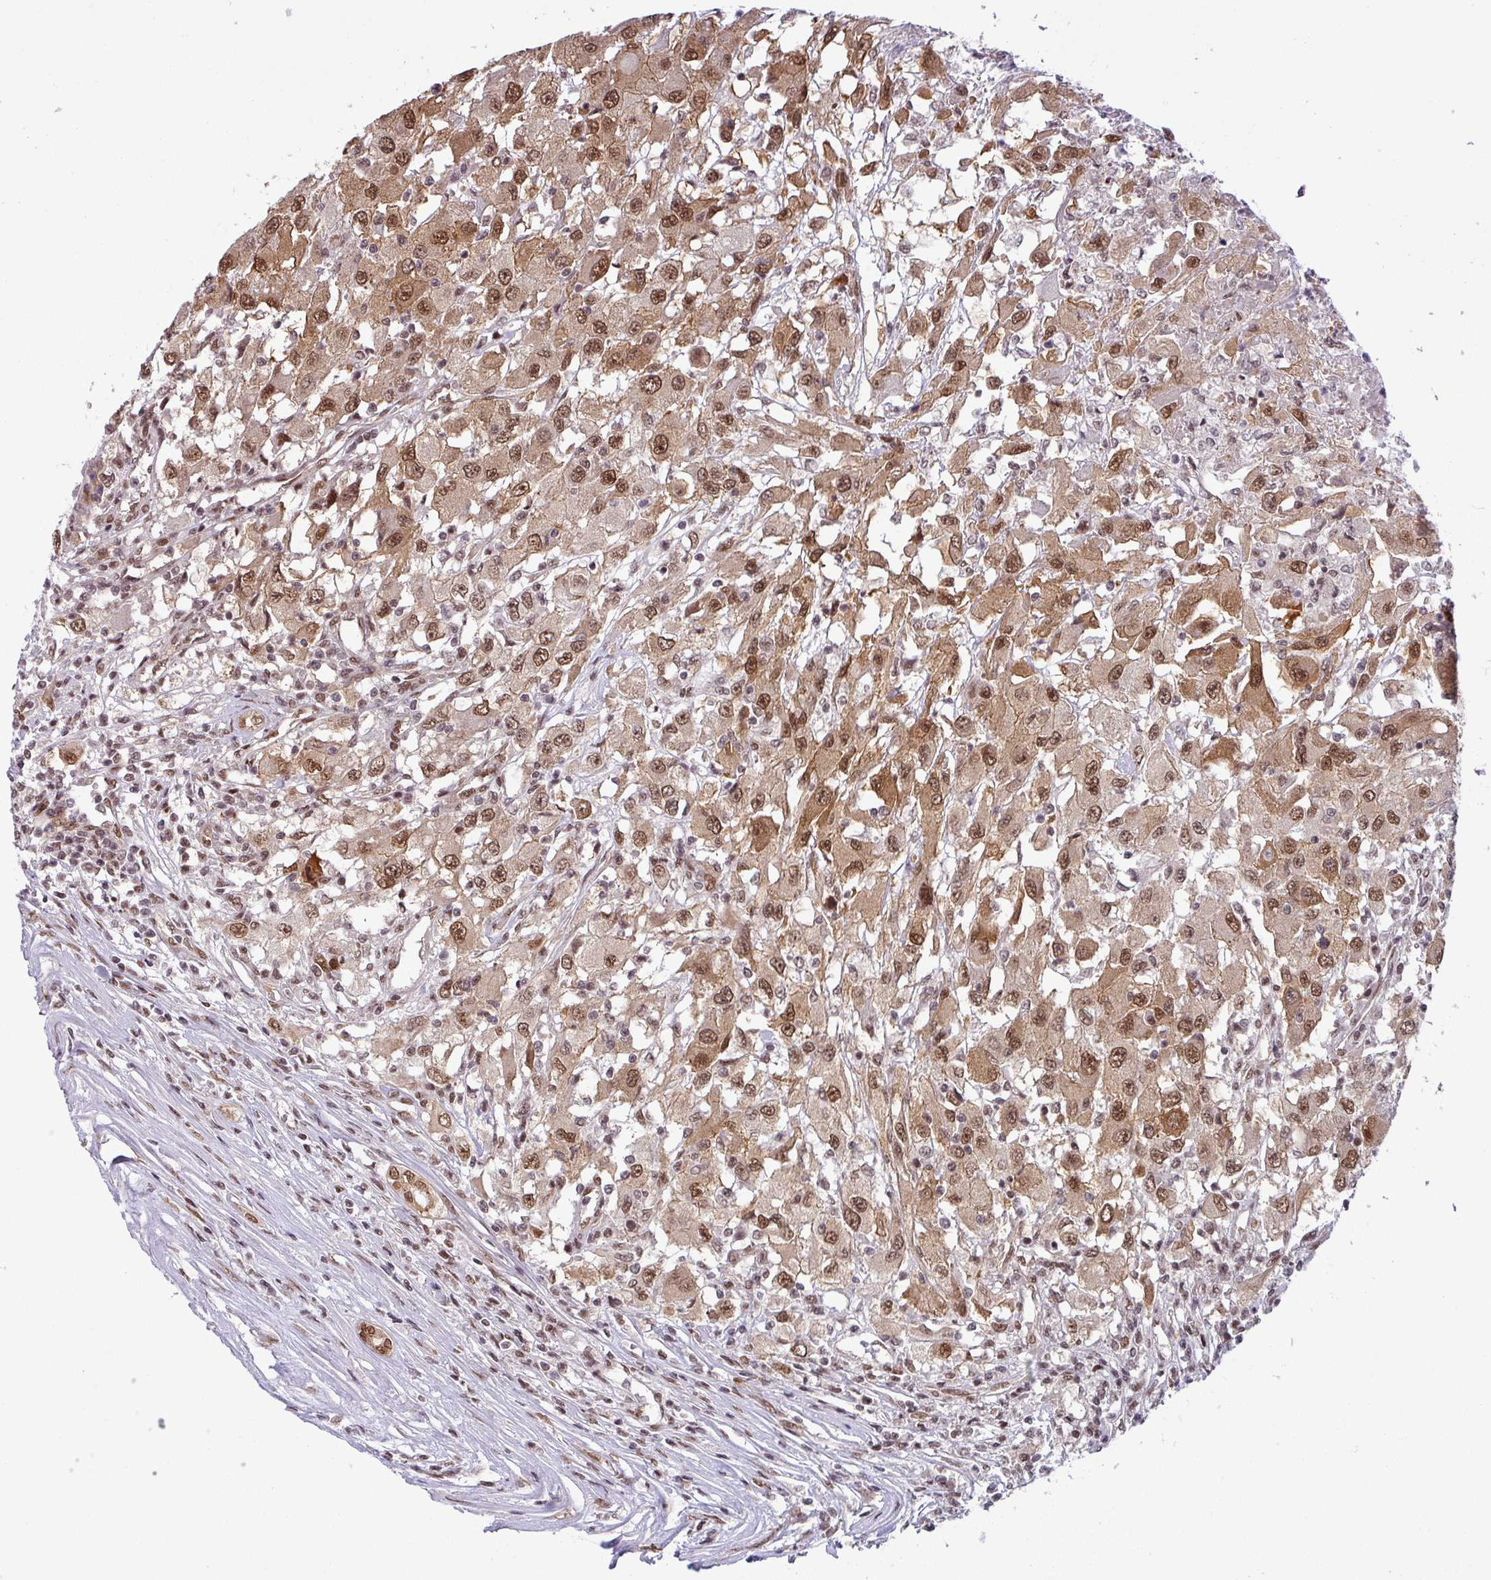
{"staining": {"intensity": "moderate", "quantity": ">75%", "location": "cytoplasmic/membranous,nuclear"}, "tissue": "renal cancer", "cell_type": "Tumor cells", "image_type": "cancer", "snomed": [{"axis": "morphology", "description": "Adenocarcinoma, NOS"}, {"axis": "topography", "description": "Kidney"}], "caption": "This is a histology image of immunohistochemistry staining of renal cancer, which shows moderate expression in the cytoplasmic/membranous and nuclear of tumor cells.", "gene": "SRSF2", "patient": {"sex": "female", "age": 67}}